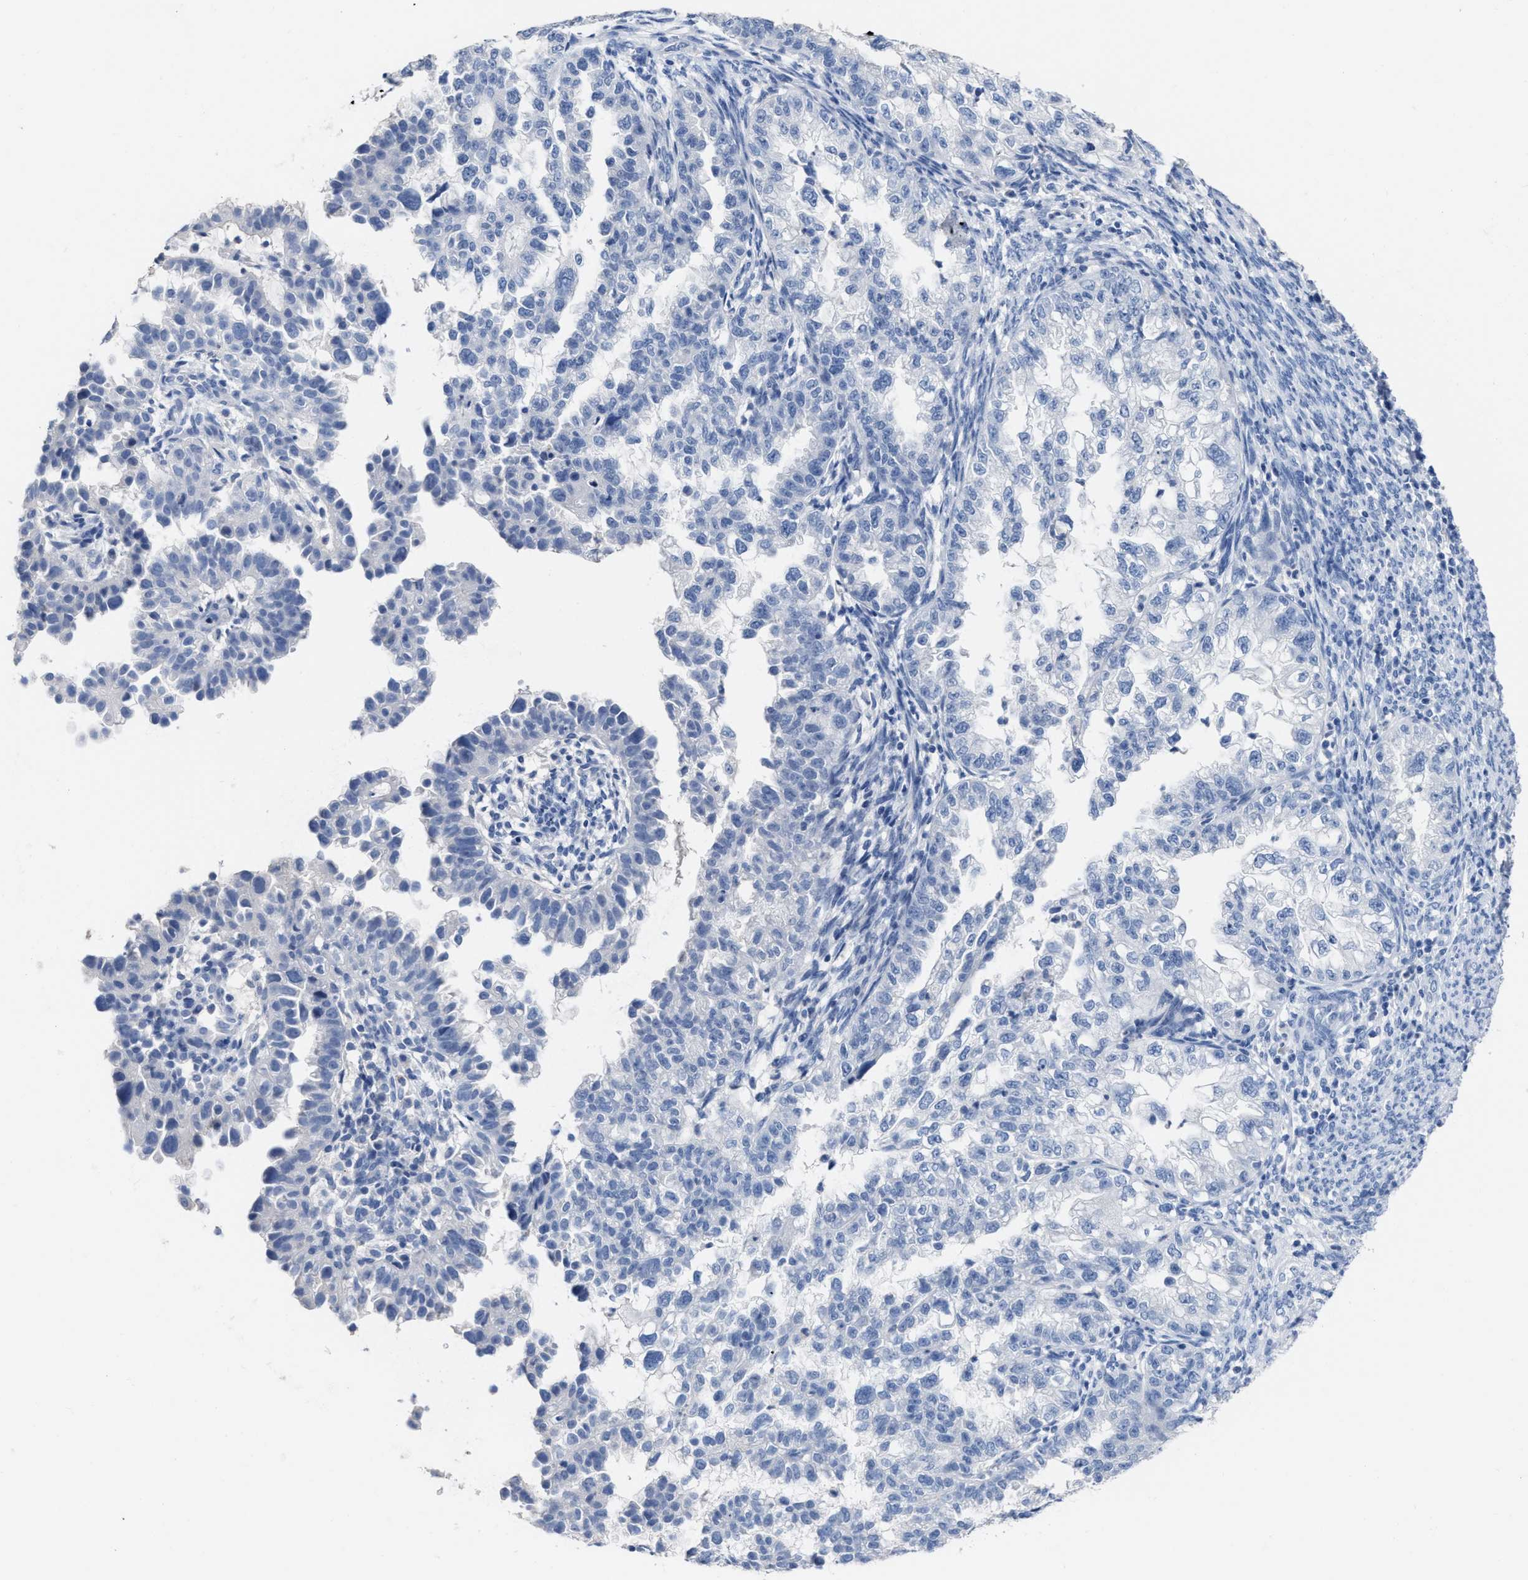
{"staining": {"intensity": "negative", "quantity": "none", "location": "none"}, "tissue": "endometrial cancer", "cell_type": "Tumor cells", "image_type": "cancer", "snomed": [{"axis": "morphology", "description": "Adenocarcinoma, NOS"}, {"axis": "topography", "description": "Endometrium"}], "caption": "Tumor cells show no significant expression in endometrial cancer.", "gene": "CEACAM5", "patient": {"sex": "female", "age": 85}}